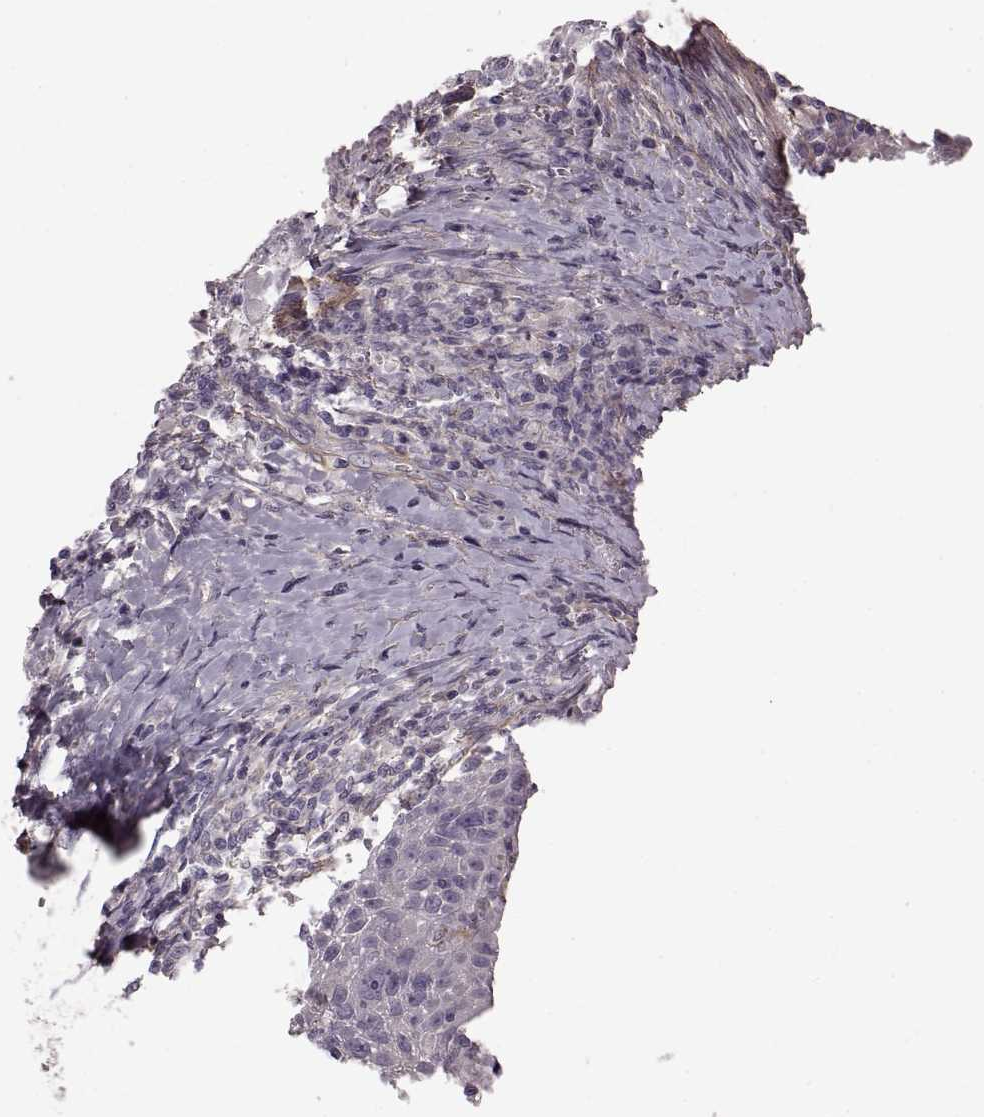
{"staining": {"intensity": "negative", "quantity": "none", "location": "none"}, "tissue": "head and neck cancer", "cell_type": "Tumor cells", "image_type": "cancer", "snomed": [{"axis": "morphology", "description": "Squamous cell carcinoma, NOS"}, {"axis": "topography", "description": "Head-Neck"}], "caption": "Immunohistochemistry of human head and neck cancer shows no positivity in tumor cells. (Brightfield microscopy of DAB immunohistochemistry at high magnification).", "gene": "GRK1", "patient": {"sex": "male", "age": 69}}